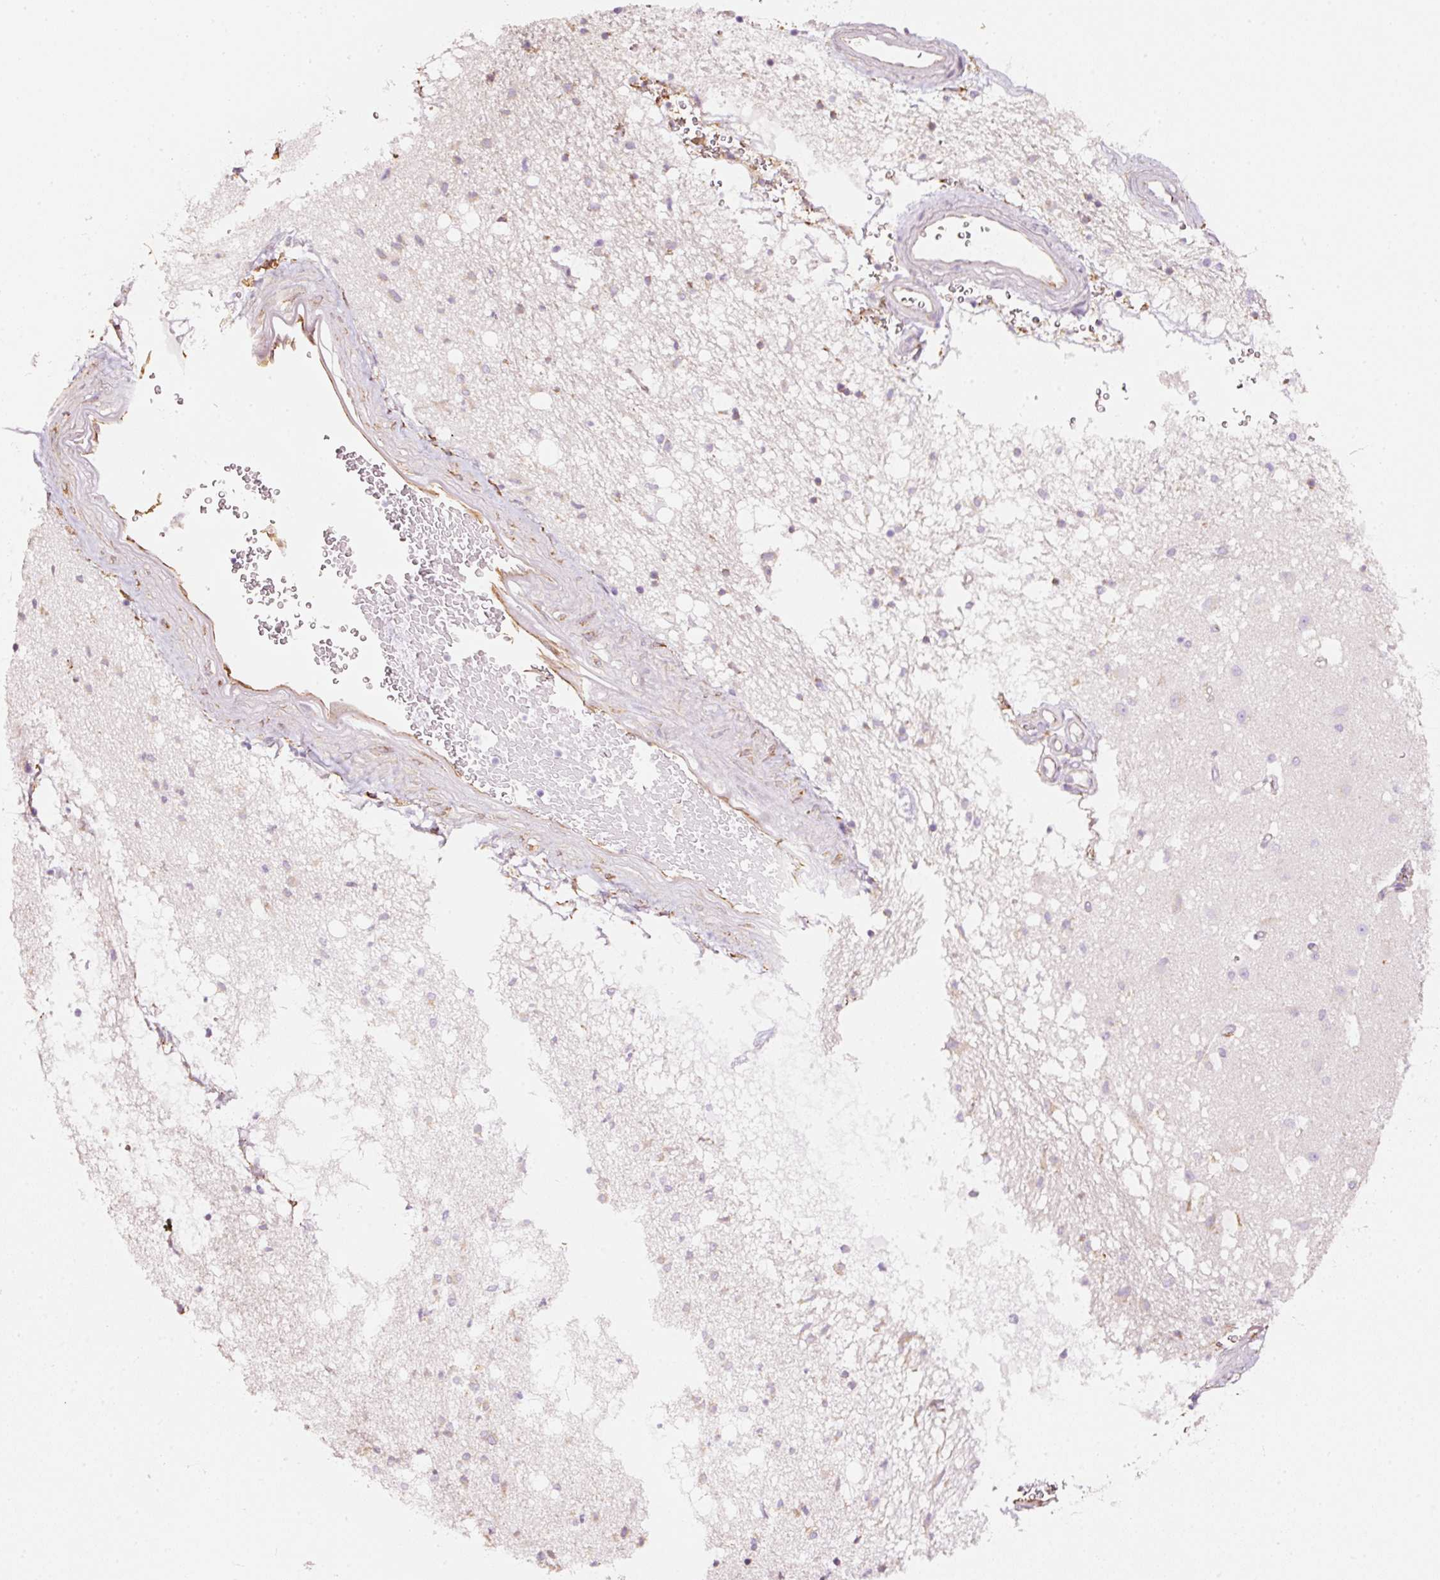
{"staining": {"intensity": "weak", "quantity": "25%-75%", "location": "cytoplasmic/membranous"}, "tissue": "caudate", "cell_type": "Glial cells", "image_type": "normal", "snomed": [{"axis": "morphology", "description": "Normal tissue, NOS"}, {"axis": "topography", "description": "Lateral ventricle wall"}], "caption": "Weak cytoplasmic/membranous protein staining is seen in about 25%-75% of glial cells in caudate. The protein is stained brown, and the nuclei are stained in blue (DAB IHC with brightfield microscopy, high magnification).", "gene": "GCG", "patient": {"sex": "male", "age": 58}}